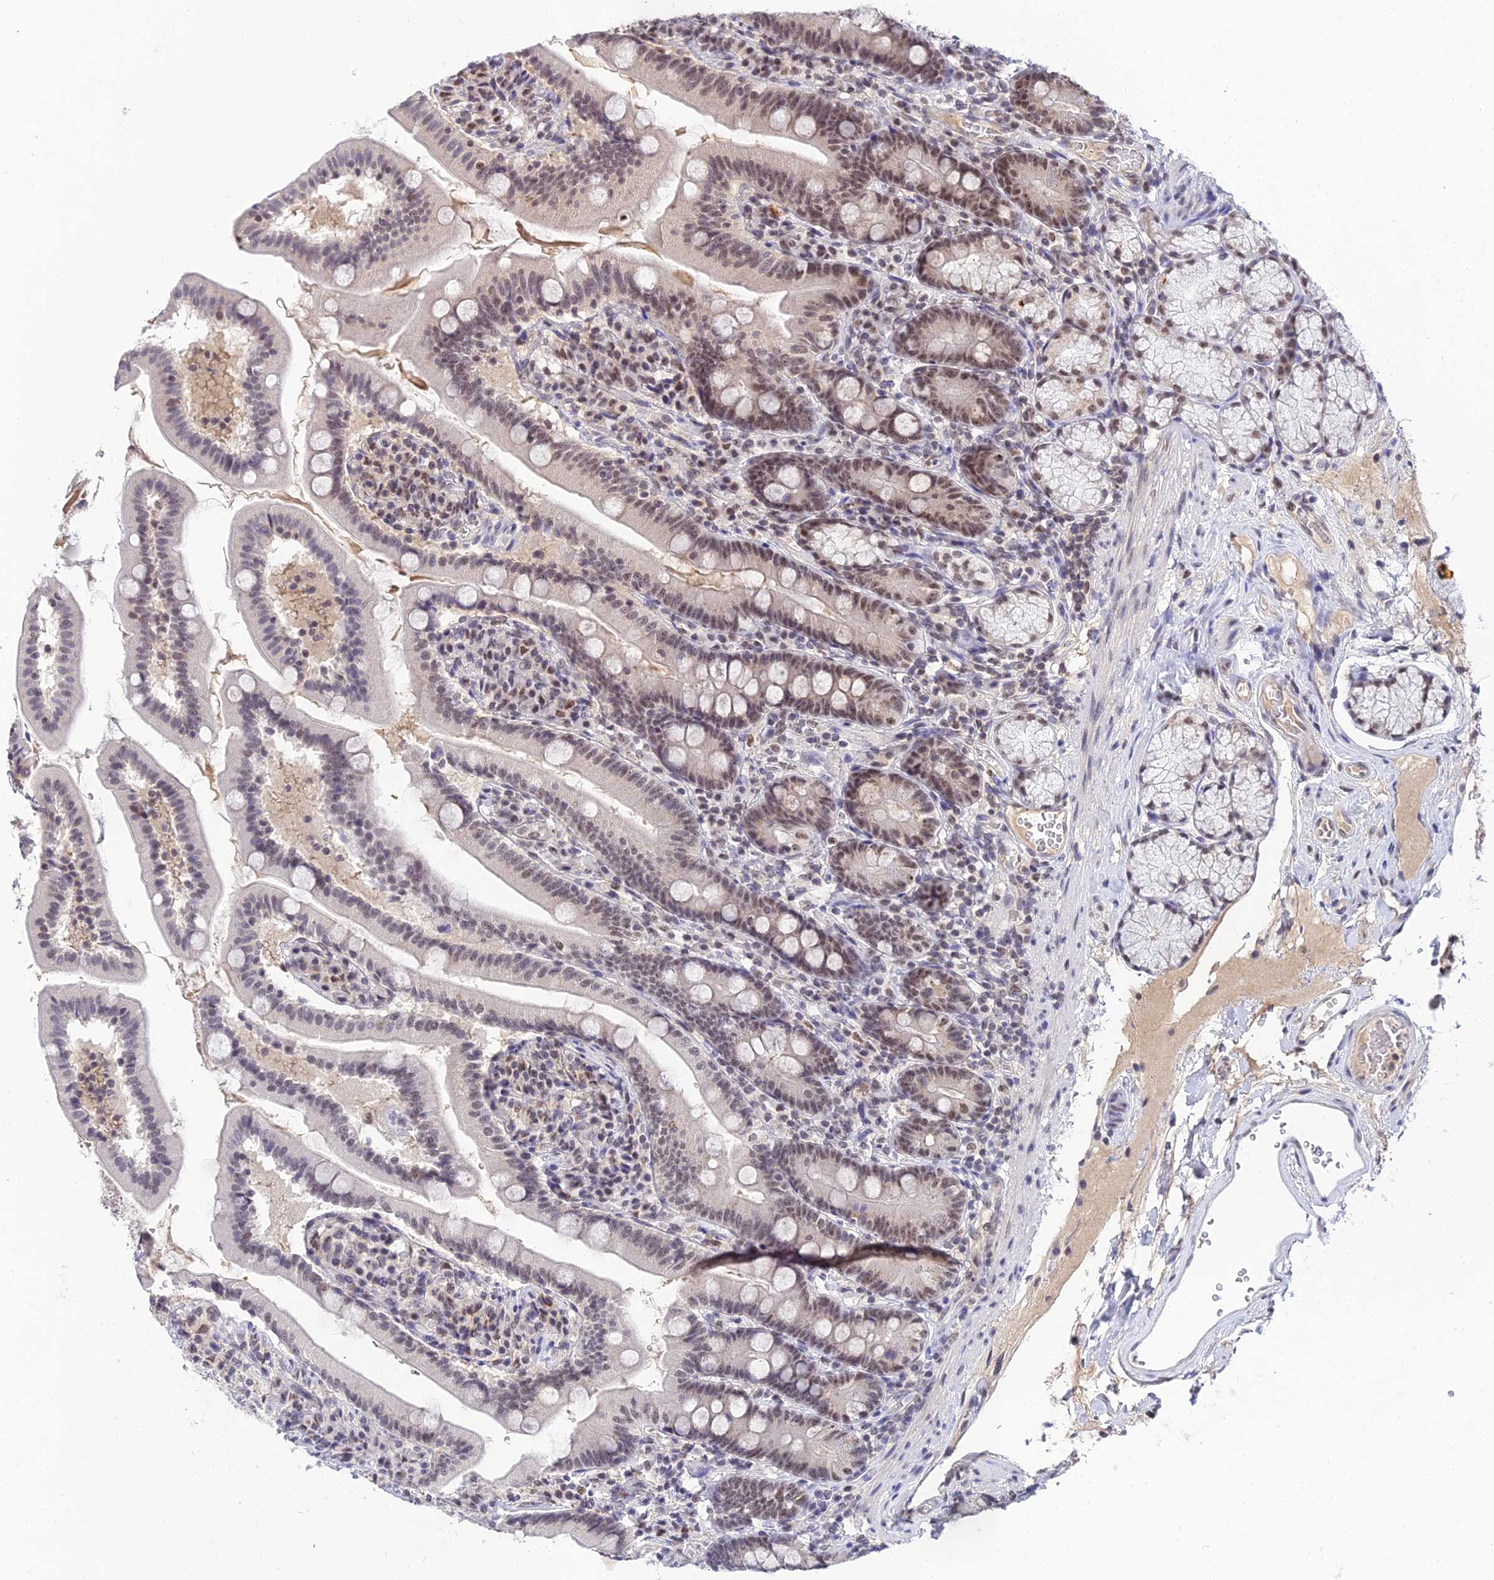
{"staining": {"intensity": "moderate", "quantity": "25%-75%", "location": "nuclear"}, "tissue": "duodenum", "cell_type": "Glandular cells", "image_type": "normal", "snomed": [{"axis": "morphology", "description": "Normal tissue, NOS"}, {"axis": "topography", "description": "Duodenum"}], "caption": "DAB (3,3'-diaminobenzidine) immunohistochemical staining of normal human duodenum displays moderate nuclear protein expression in approximately 25%-75% of glandular cells.", "gene": "EXOSC3", "patient": {"sex": "female", "age": 67}}